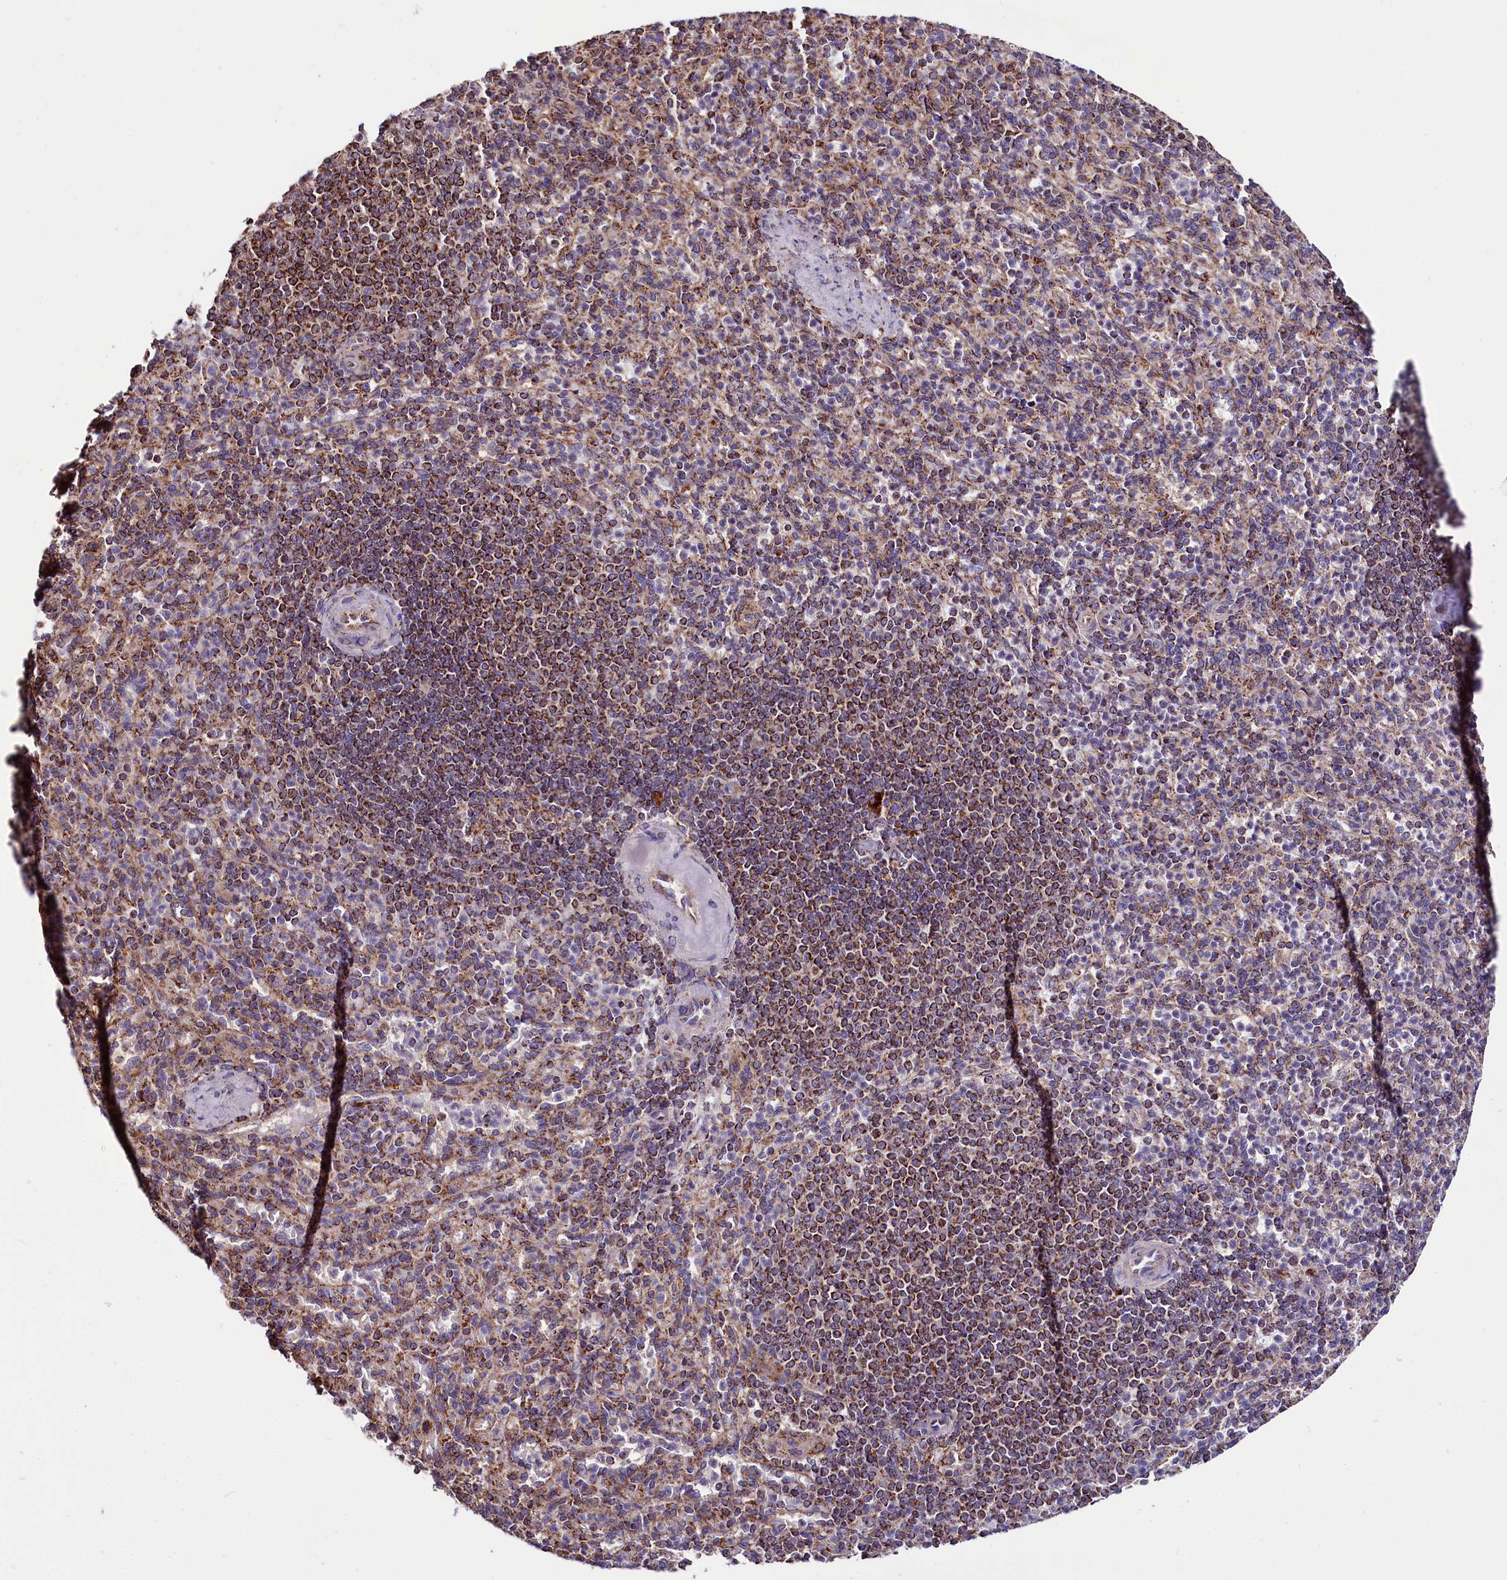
{"staining": {"intensity": "moderate", "quantity": "25%-75%", "location": "cytoplasmic/membranous"}, "tissue": "spleen", "cell_type": "Cells in red pulp", "image_type": "normal", "snomed": [{"axis": "morphology", "description": "Normal tissue, NOS"}, {"axis": "topography", "description": "Spleen"}], "caption": "The immunohistochemical stain labels moderate cytoplasmic/membranous expression in cells in red pulp of unremarkable spleen.", "gene": "NUDT15", "patient": {"sex": "female", "age": 74}}